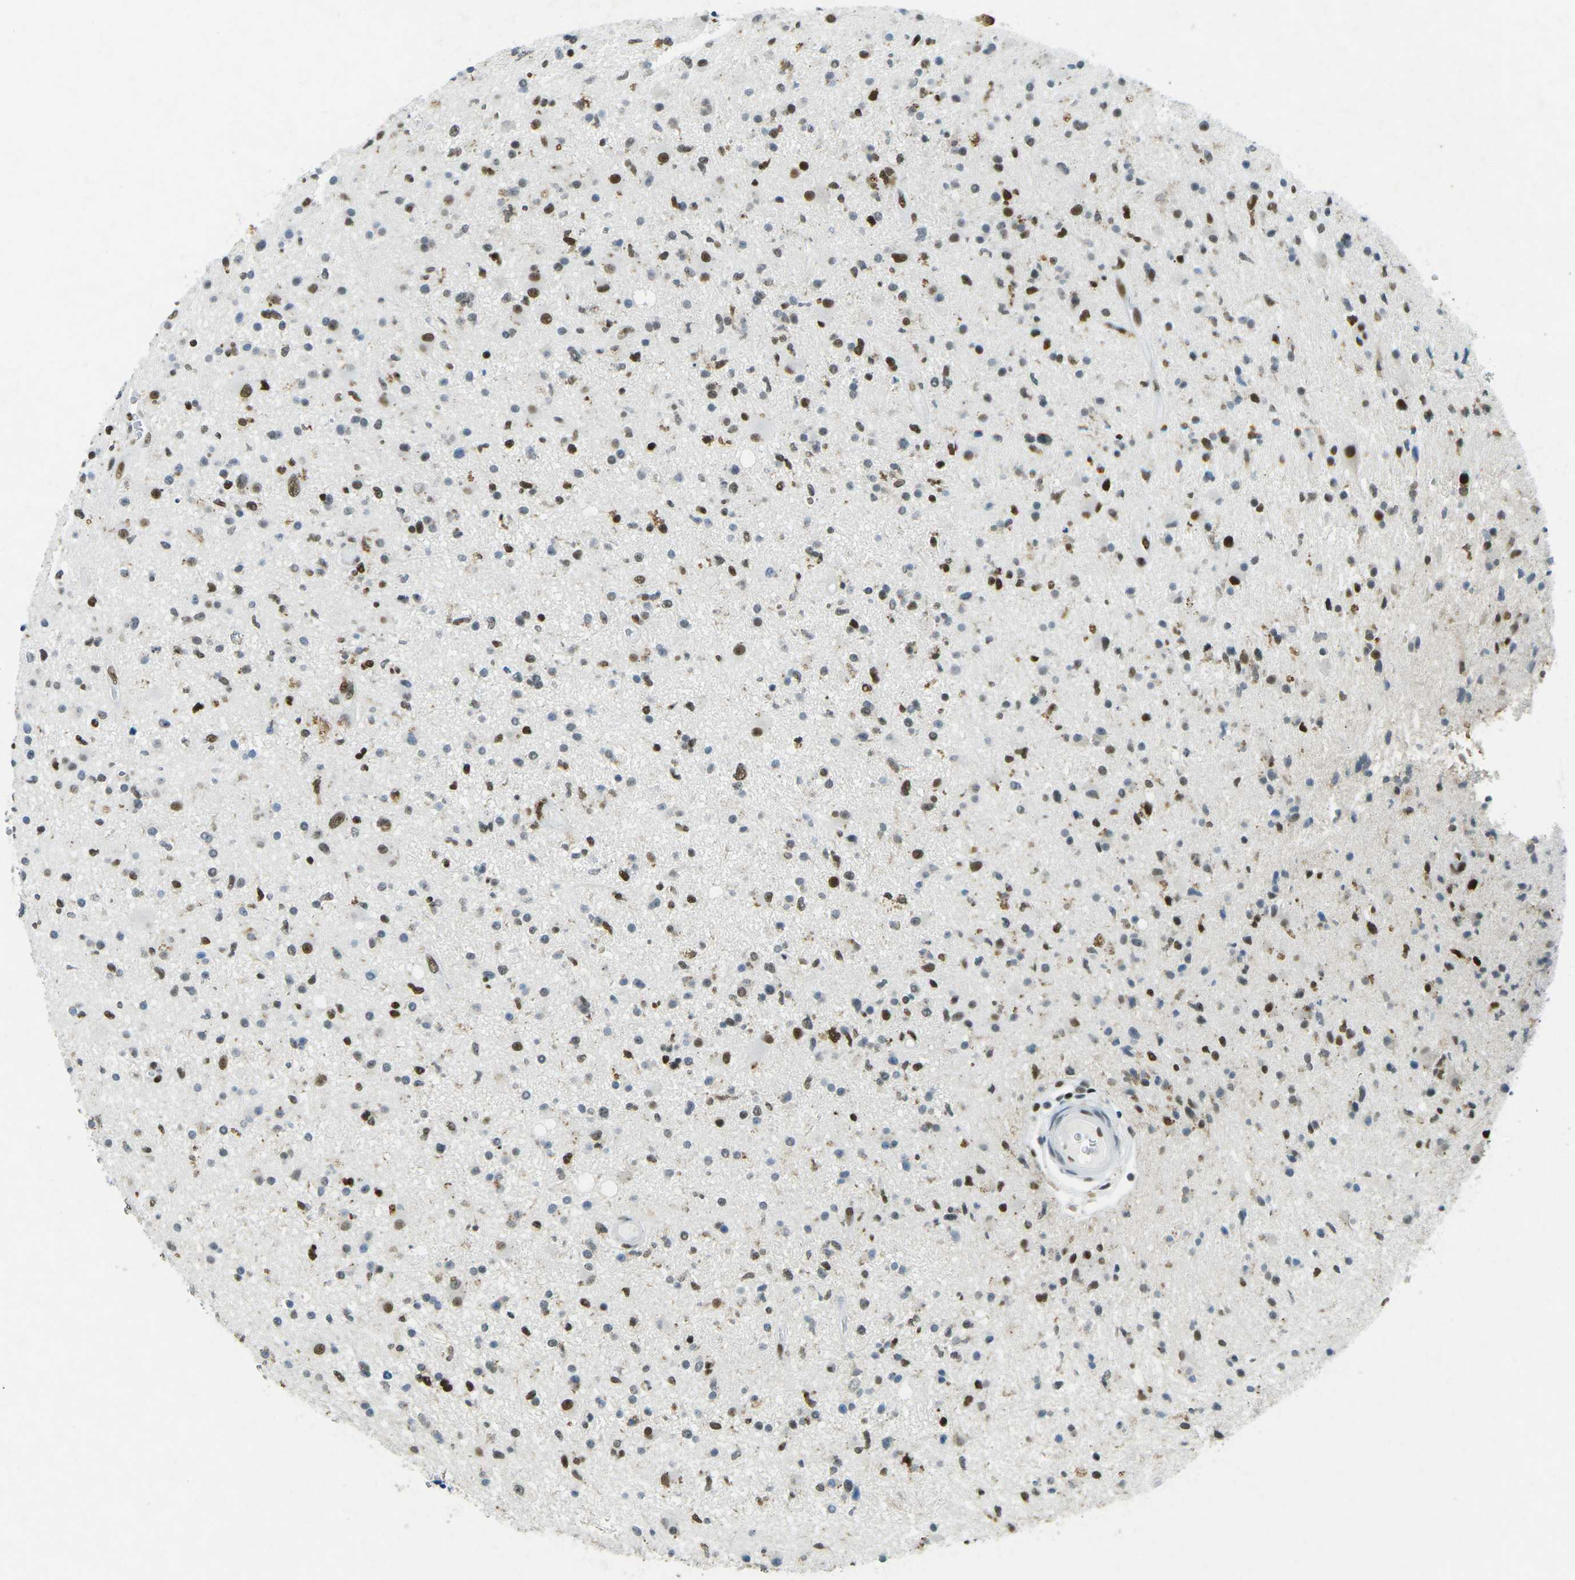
{"staining": {"intensity": "strong", "quantity": "25%-75%", "location": "nuclear"}, "tissue": "glioma", "cell_type": "Tumor cells", "image_type": "cancer", "snomed": [{"axis": "morphology", "description": "Glioma, malignant, High grade"}, {"axis": "topography", "description": "Brain"}], "caption": "There is high levels of strong nuclear expression in tumor cells of high-grade glioma (malignant), as demonstrated by immunohistochemical staining (brown color).", "gene": "RB1", "patient": {"sex": "male", "age": 33}}